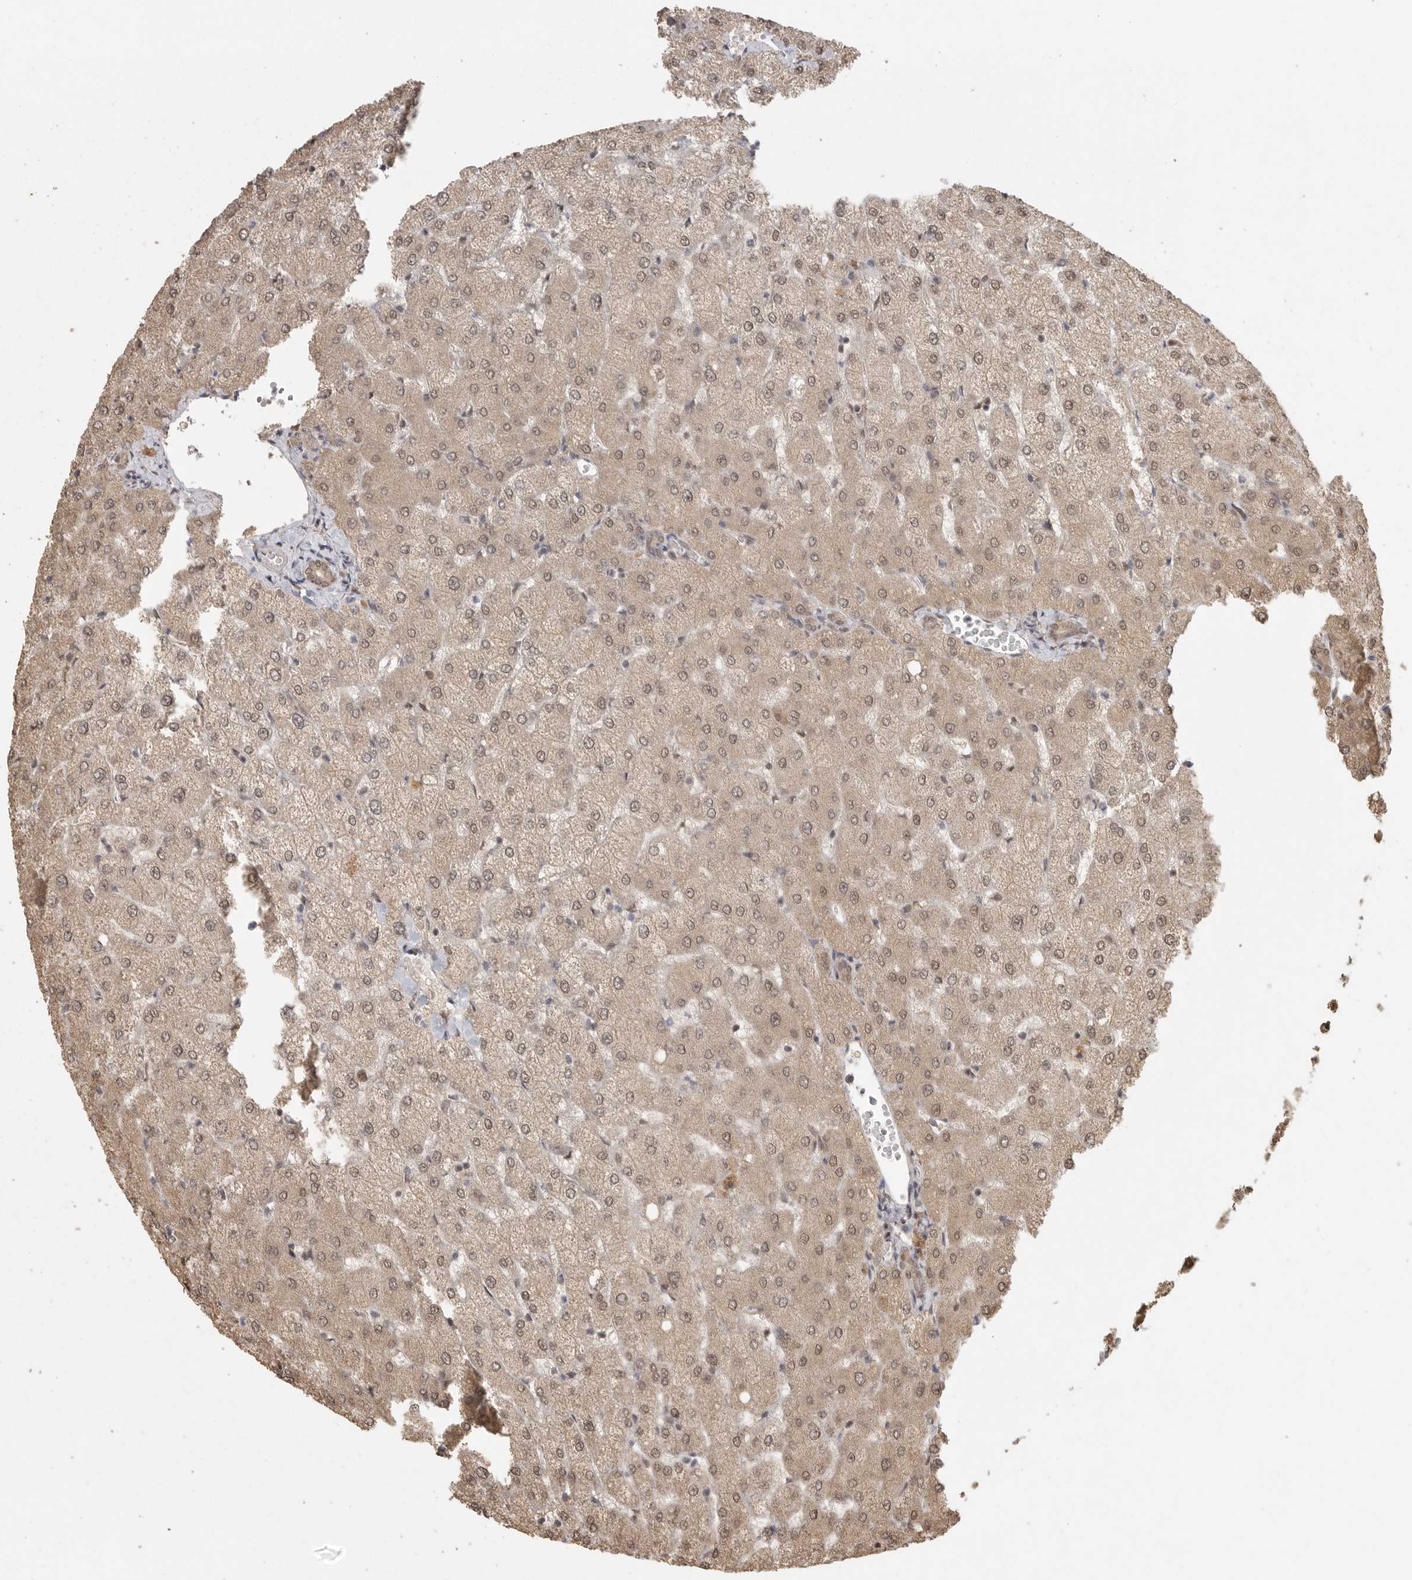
{"staining": {"intensity": "negative", "quantity": "none", "location": "none"}, "tissue": "liver", "cell_type": "Cholangiocytes", "image_type": "normal", "snomed": [{"axis": "morphology", "description": "Normal tissue, NOS"}, {"axis": "topography", "description": "Liver"}], "caption": "Photomicrograph shows no significant protein positivity in cholangiocytes of benign liver.", "gene": "DFFA", "patient": {"sex": "female", "age": 54}}